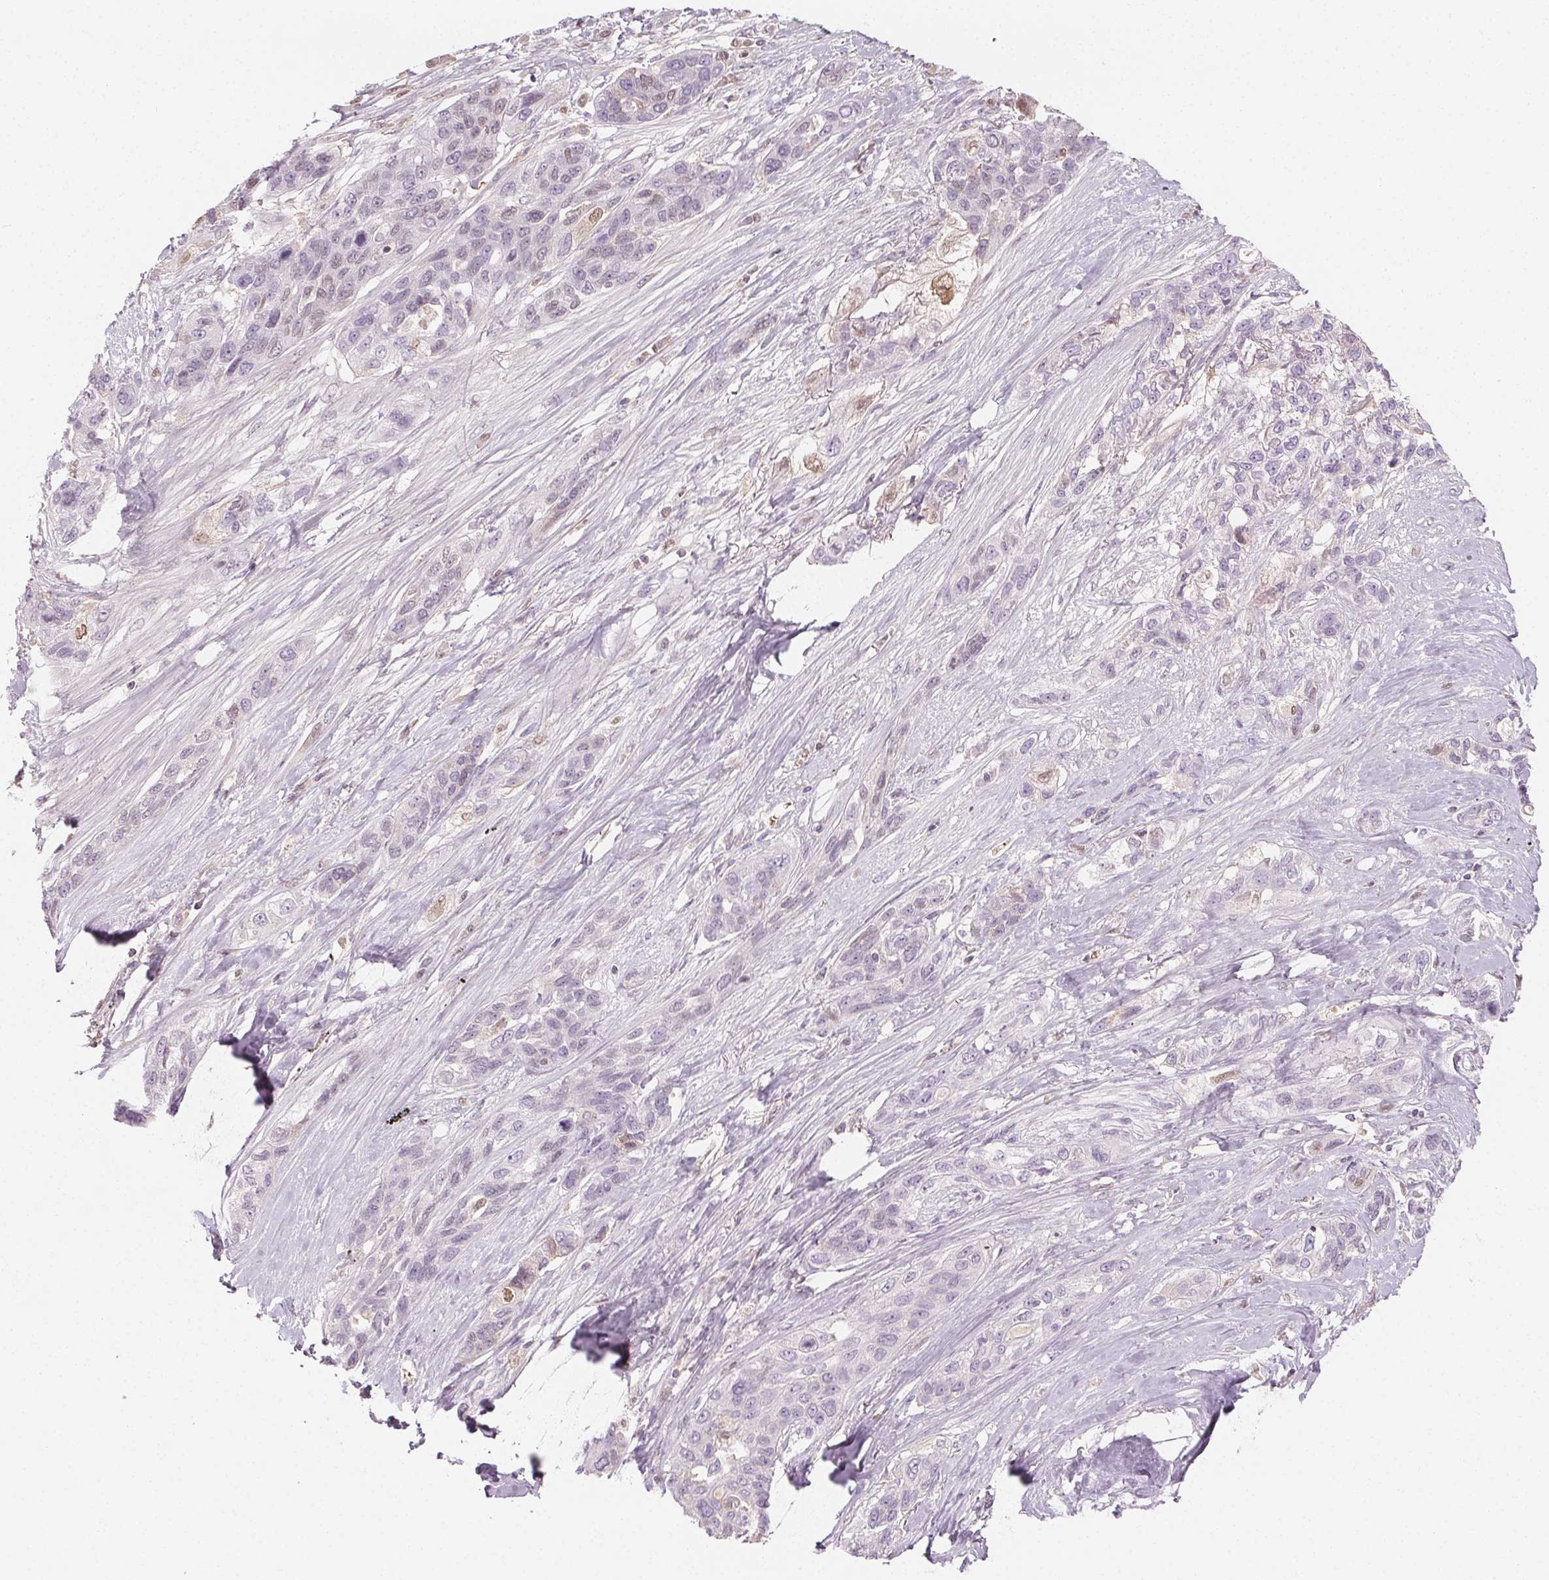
{"staining": {"intensity": "negative", "quantity": "none", "location": "none"}, "tissue": "lung cancer", "cell_type": "Tumor cells", "image_type": "cancer", "snomed": [{"axis": "morphology", "description": "Squamous cell carcinoma, NOS"}, {"axis": "topography", "description": "Lung"}], "caption": "Lung cancer (squamous cell carcinoma) was stained to show a protein in brown. There is no significant positivity in tumor cells.", "gene": "AFM", "patient": {"sex": "female", "age": 70}}